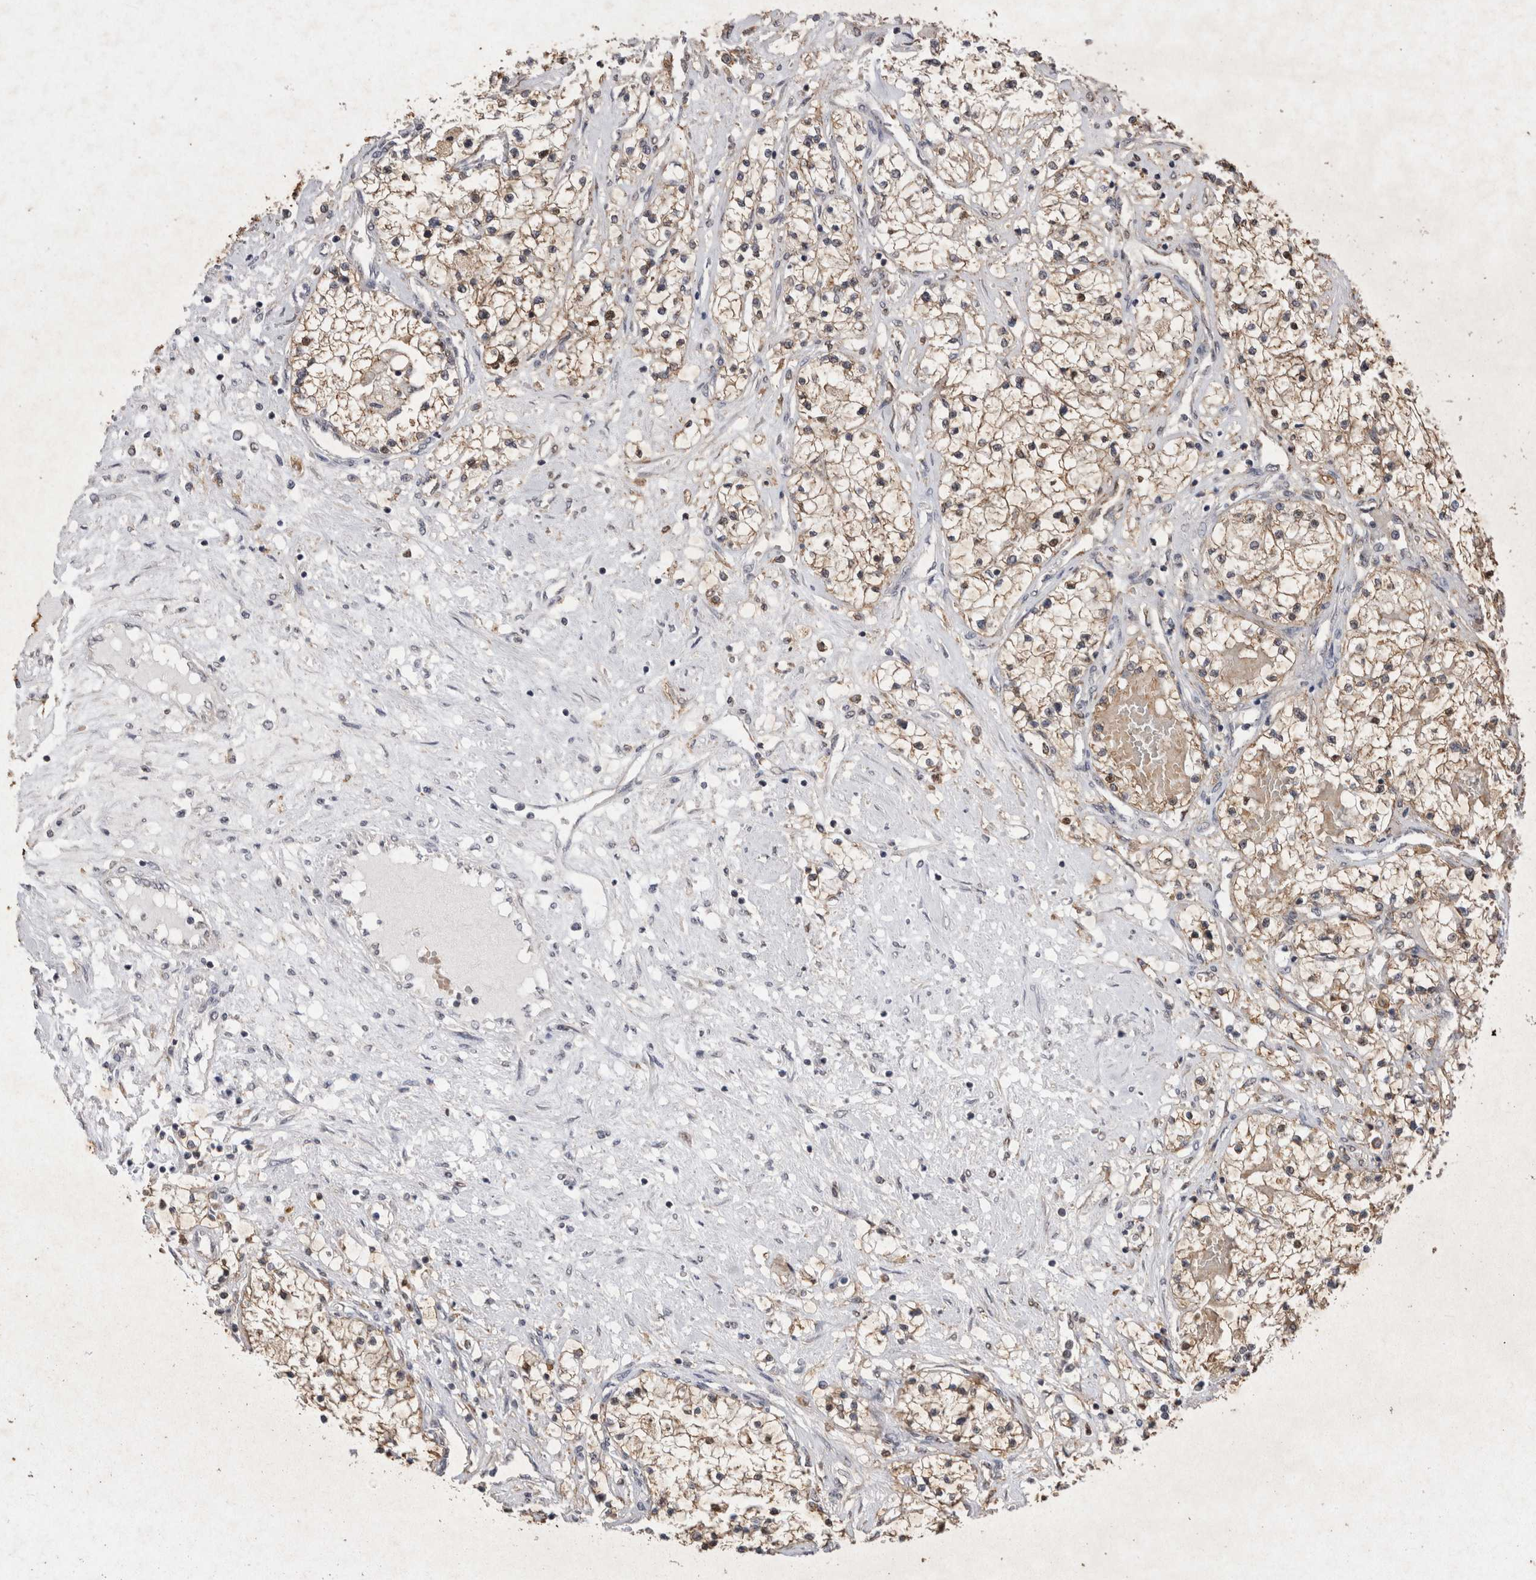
{"staining": {"intensity": "weak", "quantity": ">75%", "location": "cytoplasmic/membranous"}, "tissue": "renal cancer", "cell_type": "Tumor cells", "image_type": "cancer", "snomed": [{"axis": "morphology", "description": "Adenocarcinoma, NOS"}, {"axis": "topography", "description": "Kidney"}], "caption": "Immunohistochemistry of human renal cancer exhibits low levels of weak cytoplasmic/membranous positivity in approximately >75% of tumor cells.", "gene": "STK11", "patient": {"sex": "male", "age": 68}}